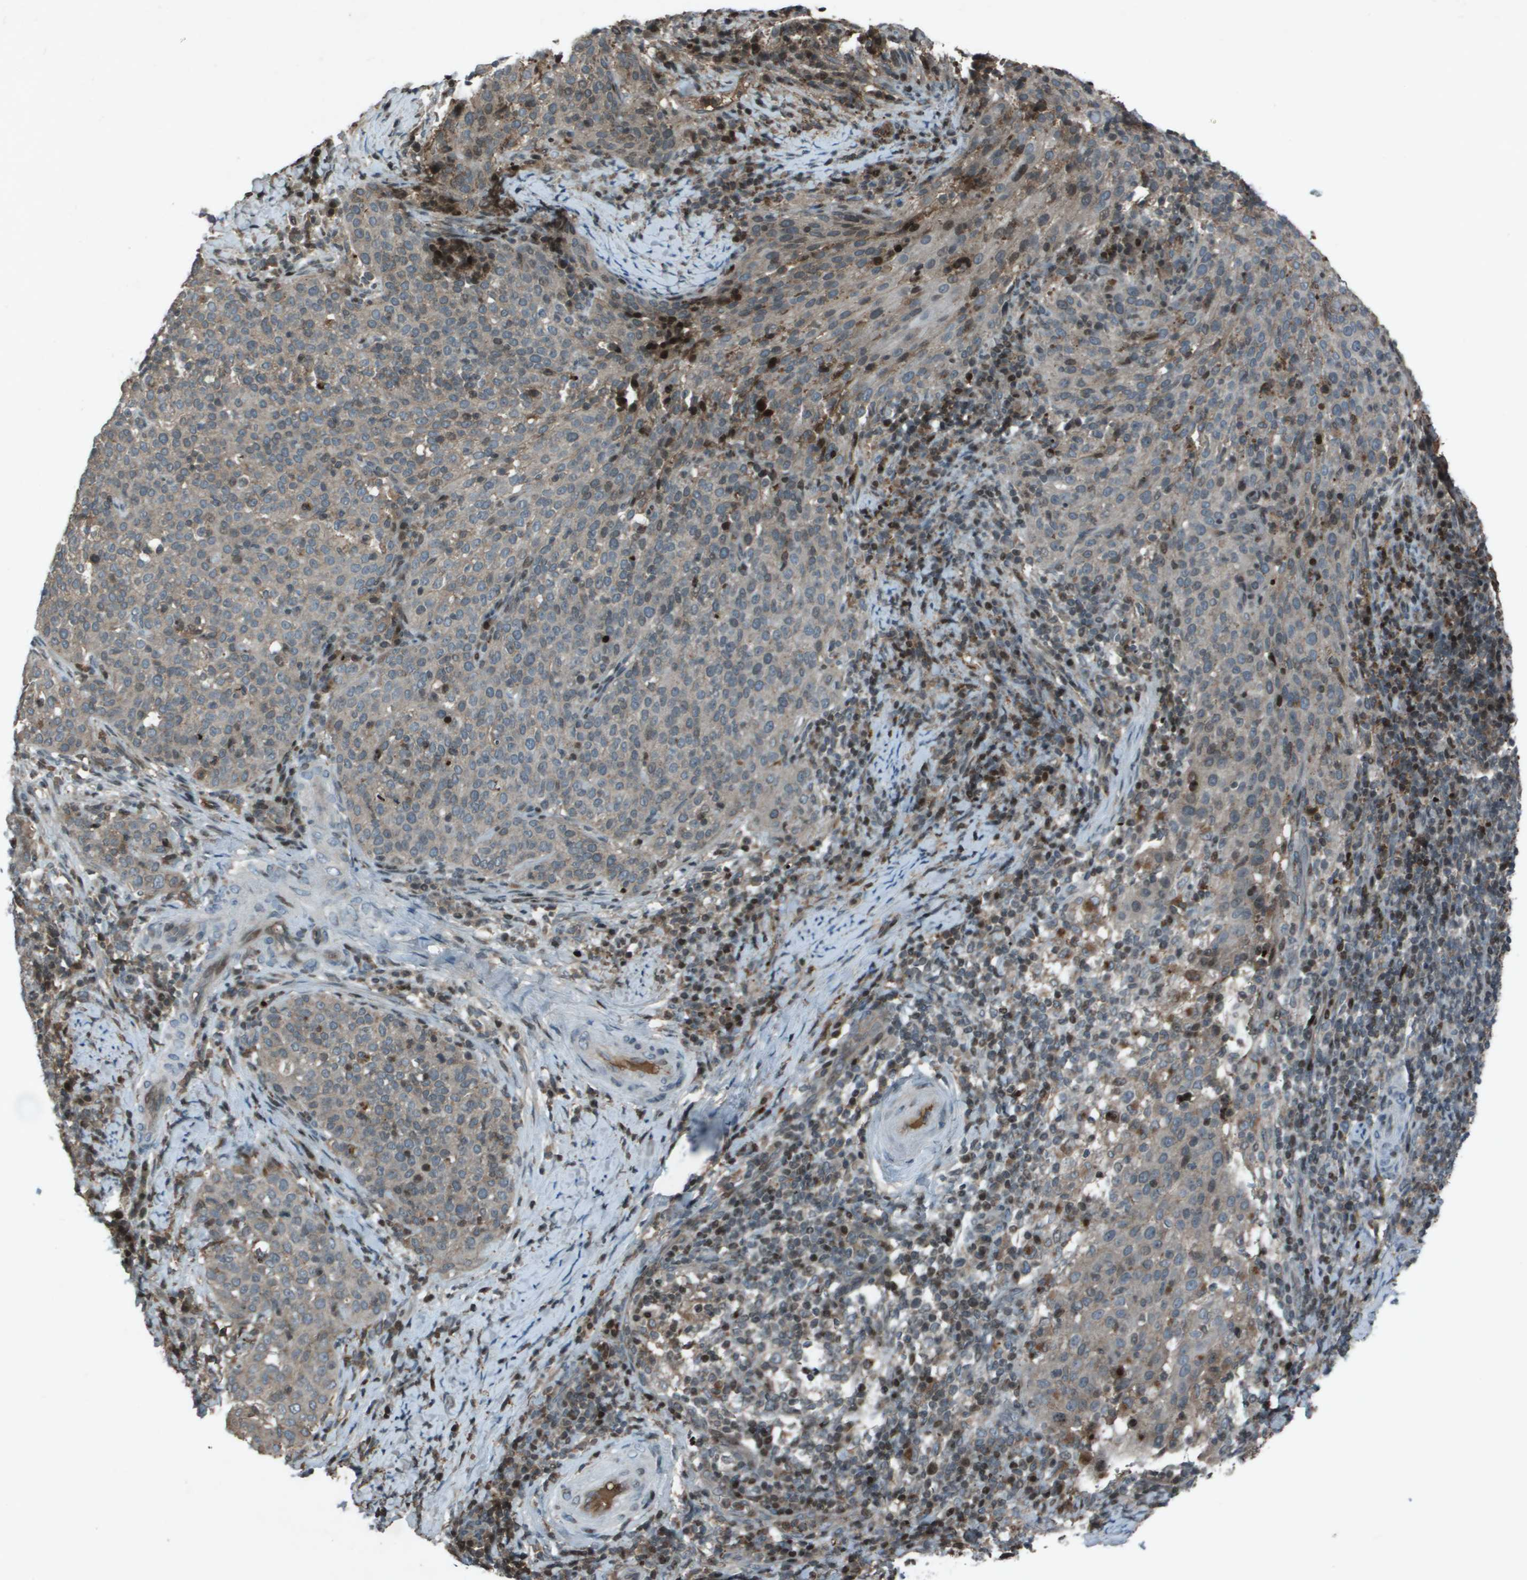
{"staining": {"intensity": "weak", "quantity": ">75%", "location": "cytoplasmic/membranous"}, "tissue": "cervical cancer", "cell_type": "Tumor cells", "image_type": "cancer", "snomed": [{"axis": "morphology", "description": "Squamous cell carcinoma, NOS"}, {"axis": "topography", "description": "Cervix"}], "caption": "Protein staining reveals weak cytoplasmic/membranous staining in about >75% of tumor cells in cervical cancer (squamous cell carcinoma).", "gene": "CXCL12", "patient": {"sex": "female", "age": 51}}